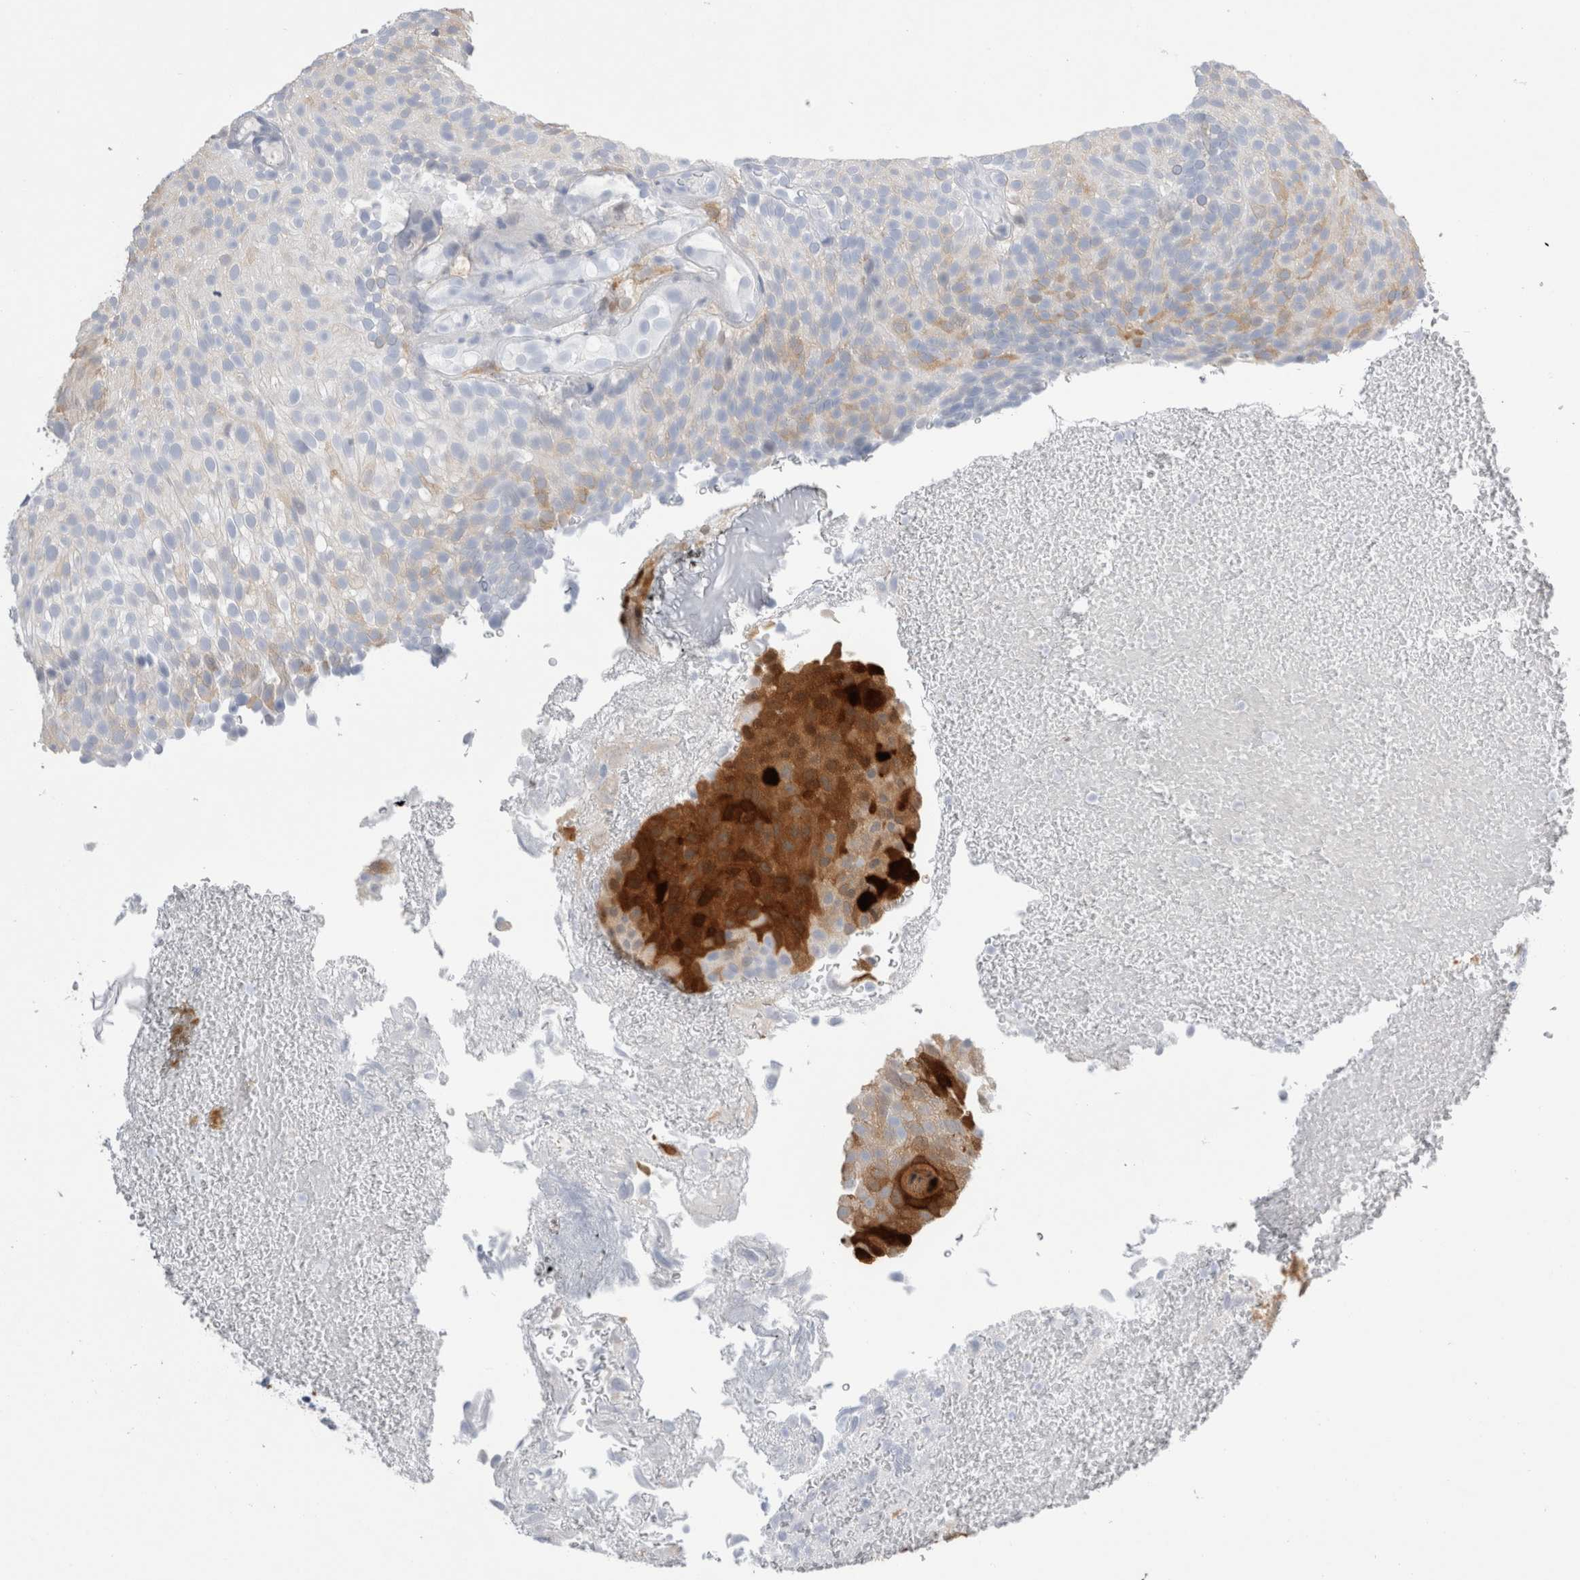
{"staining": {"intensity": "weak", "quantity": "<25%", "location": "cytoplasmic/membranous"}, "tissue": "urothelial cancer", "cell_type": "Tumor cells", "image_type": "cancer", "snomed": [{"axis": "morphology", "description": "Urothelial carcinoma, Low grade"}, {"axis": "topography", "description": "Urinary bladder"}], "caption": "High power microscopy histopathology image of an immunohistochemistry (IHC) photomicrograph of urothelial cancer, revealing no significant positivity in tumor cells.", "gene": "NAPEPLD", "patient": {"sex": "male", "age": 78}}